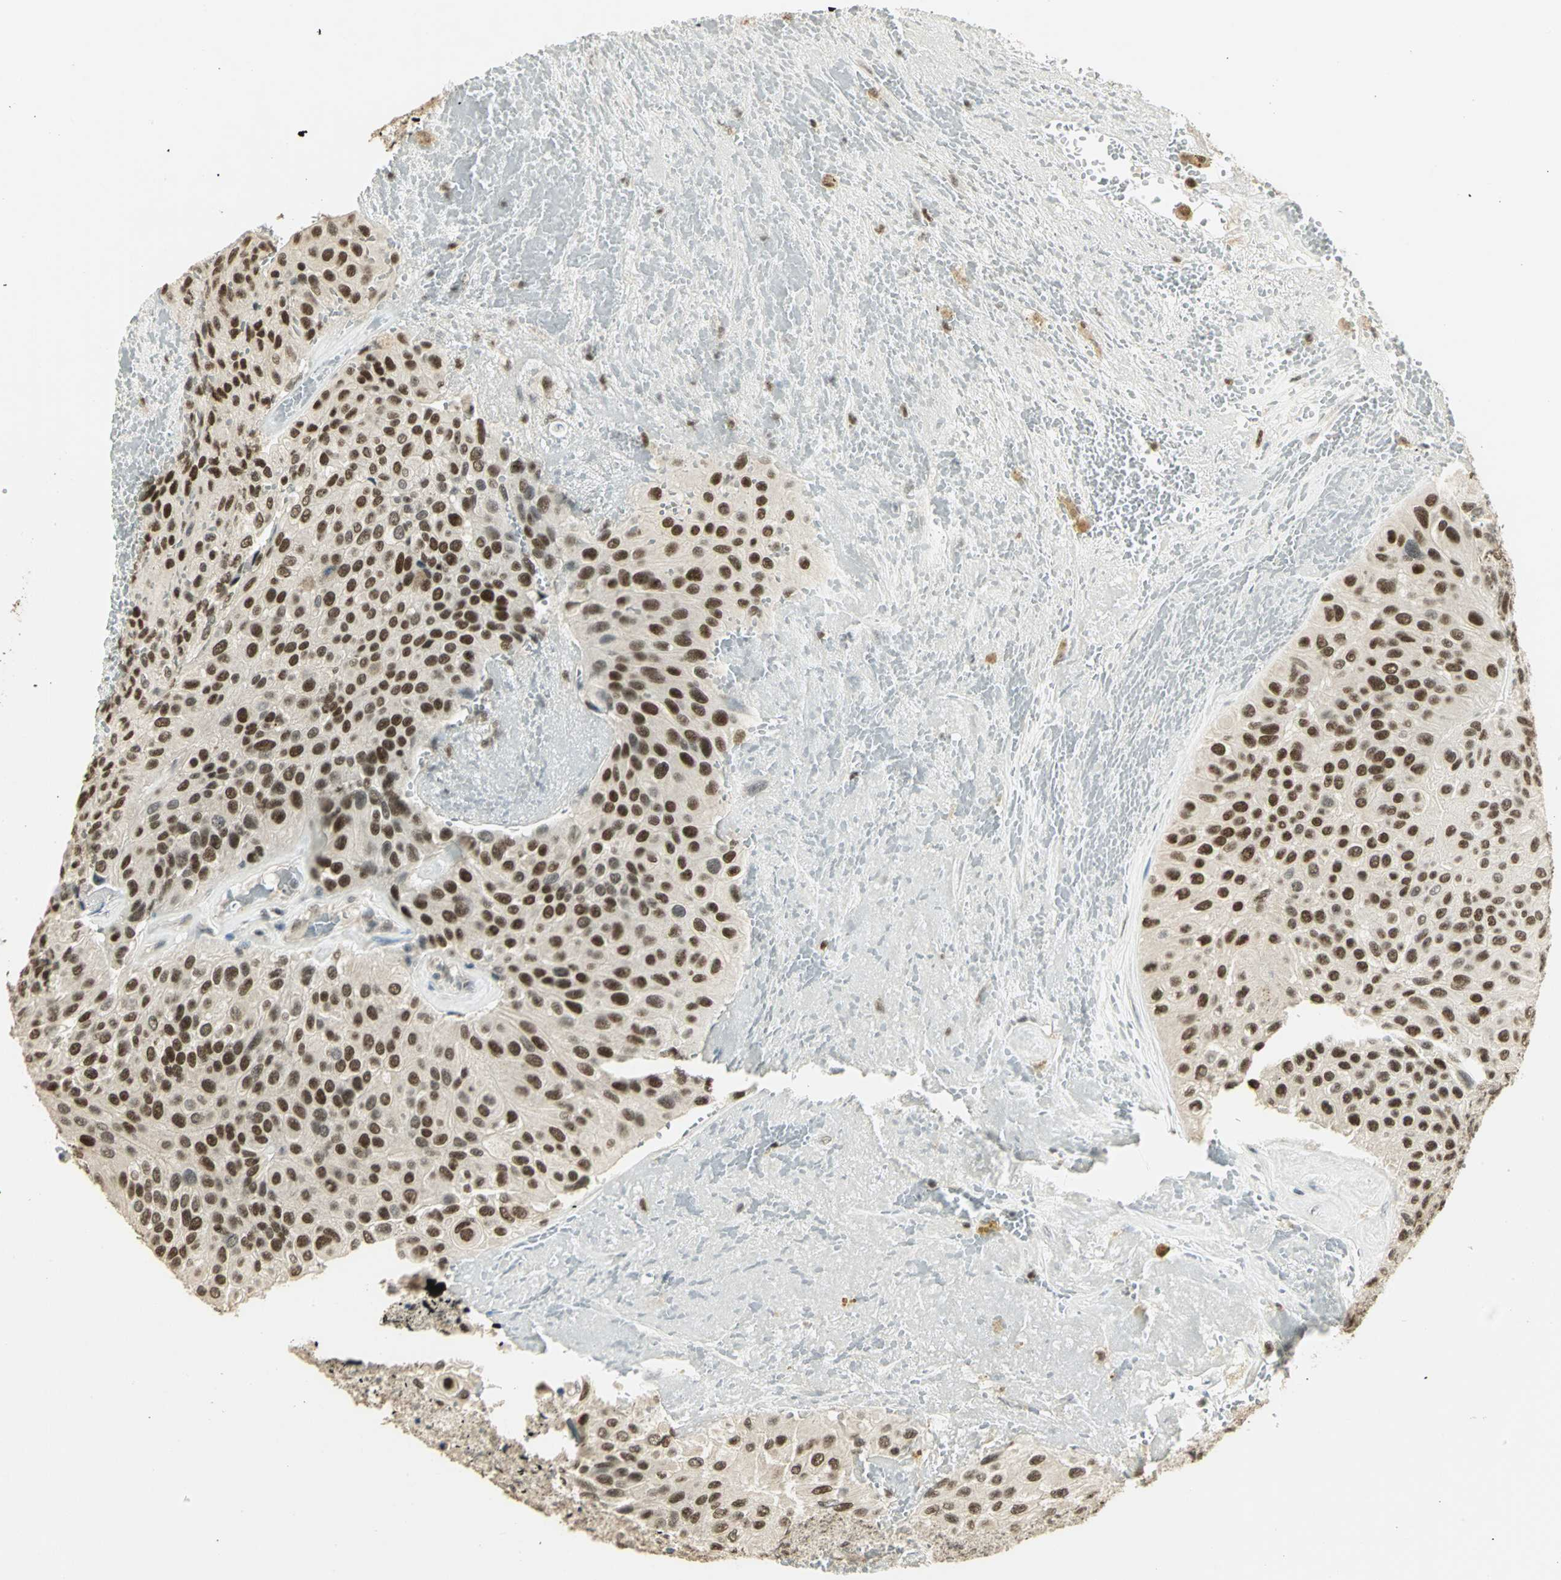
{"staining": {"intensity": "strong", "quantity": ">75%", "location": "nuclear"}, "tissue": "urothelial cancer", "cell_type": "Tumor cells", "image_type": "cancer", "snomed": [{"axis": "morphology", "description": "Urothelial carcinoma, High grade"}, {"axis": "topography", "description": "Urinary bladder"}], "caption": "Approximately >75% of tumor cells in high-grade urothelial carcinoma display strong nuclear protein staining as visualized by brown immunohistochemical staining.", "gene": "ELF1", "patient": {"sex": "male", "age": 66}}